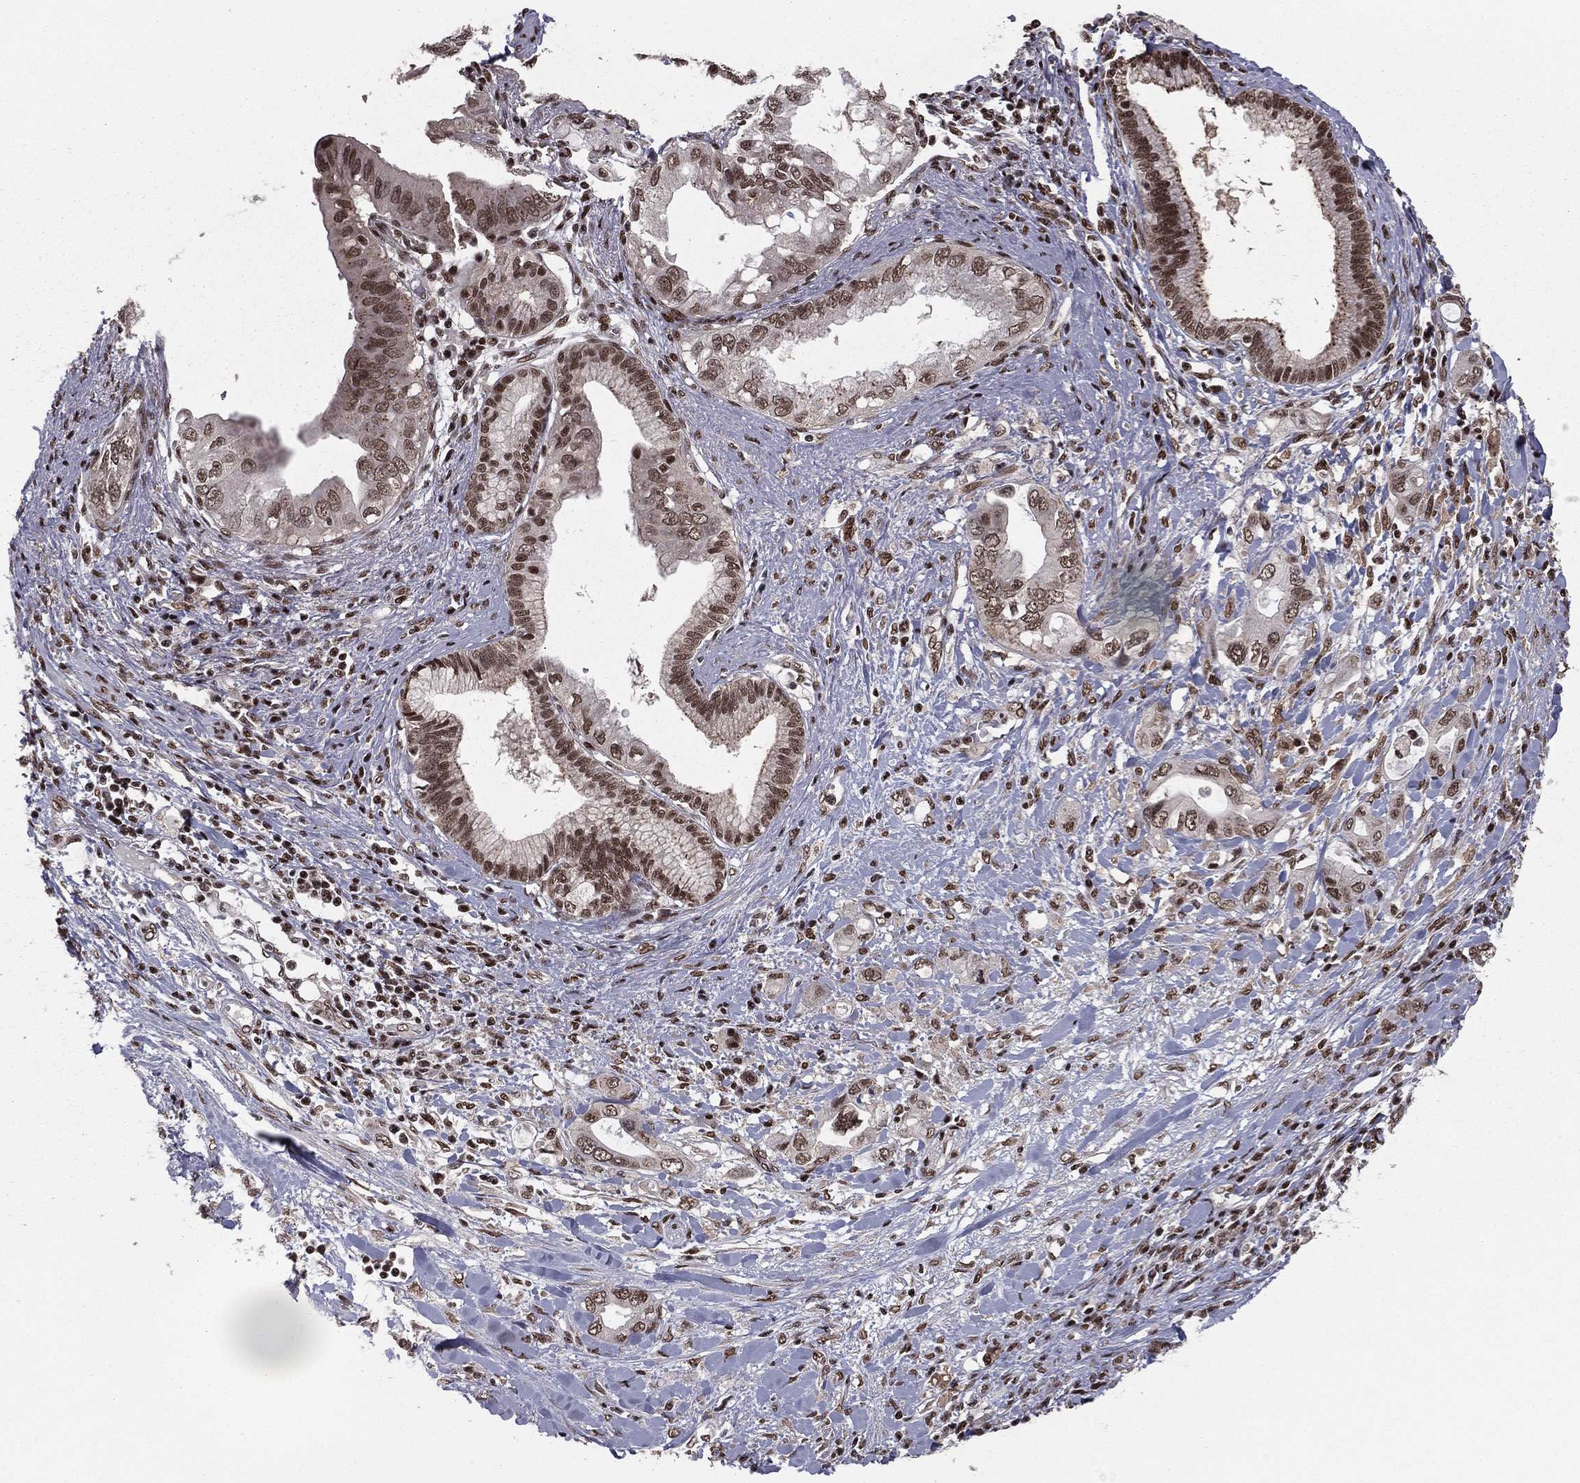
{"staining": {"intensity": "moderate", "quantity": ">75%", "location": "nuclear"}, "tissue": "pancreatic cancer", "cell_type": "Tumor cells", "image_type": "cancer", "snomed": [{"axis": "morphology", "description": "Adenocarcinoma, NOS"}, {"axis": "topography", "description": "Pancreas"}], "caption": "Pancreatic cancer (adenocarcinoma) stained for a protein shows moderate nuclear positivity in tumor cells.", "gene": "NFYB", "patient": {"sex": "female", "age": 56}}